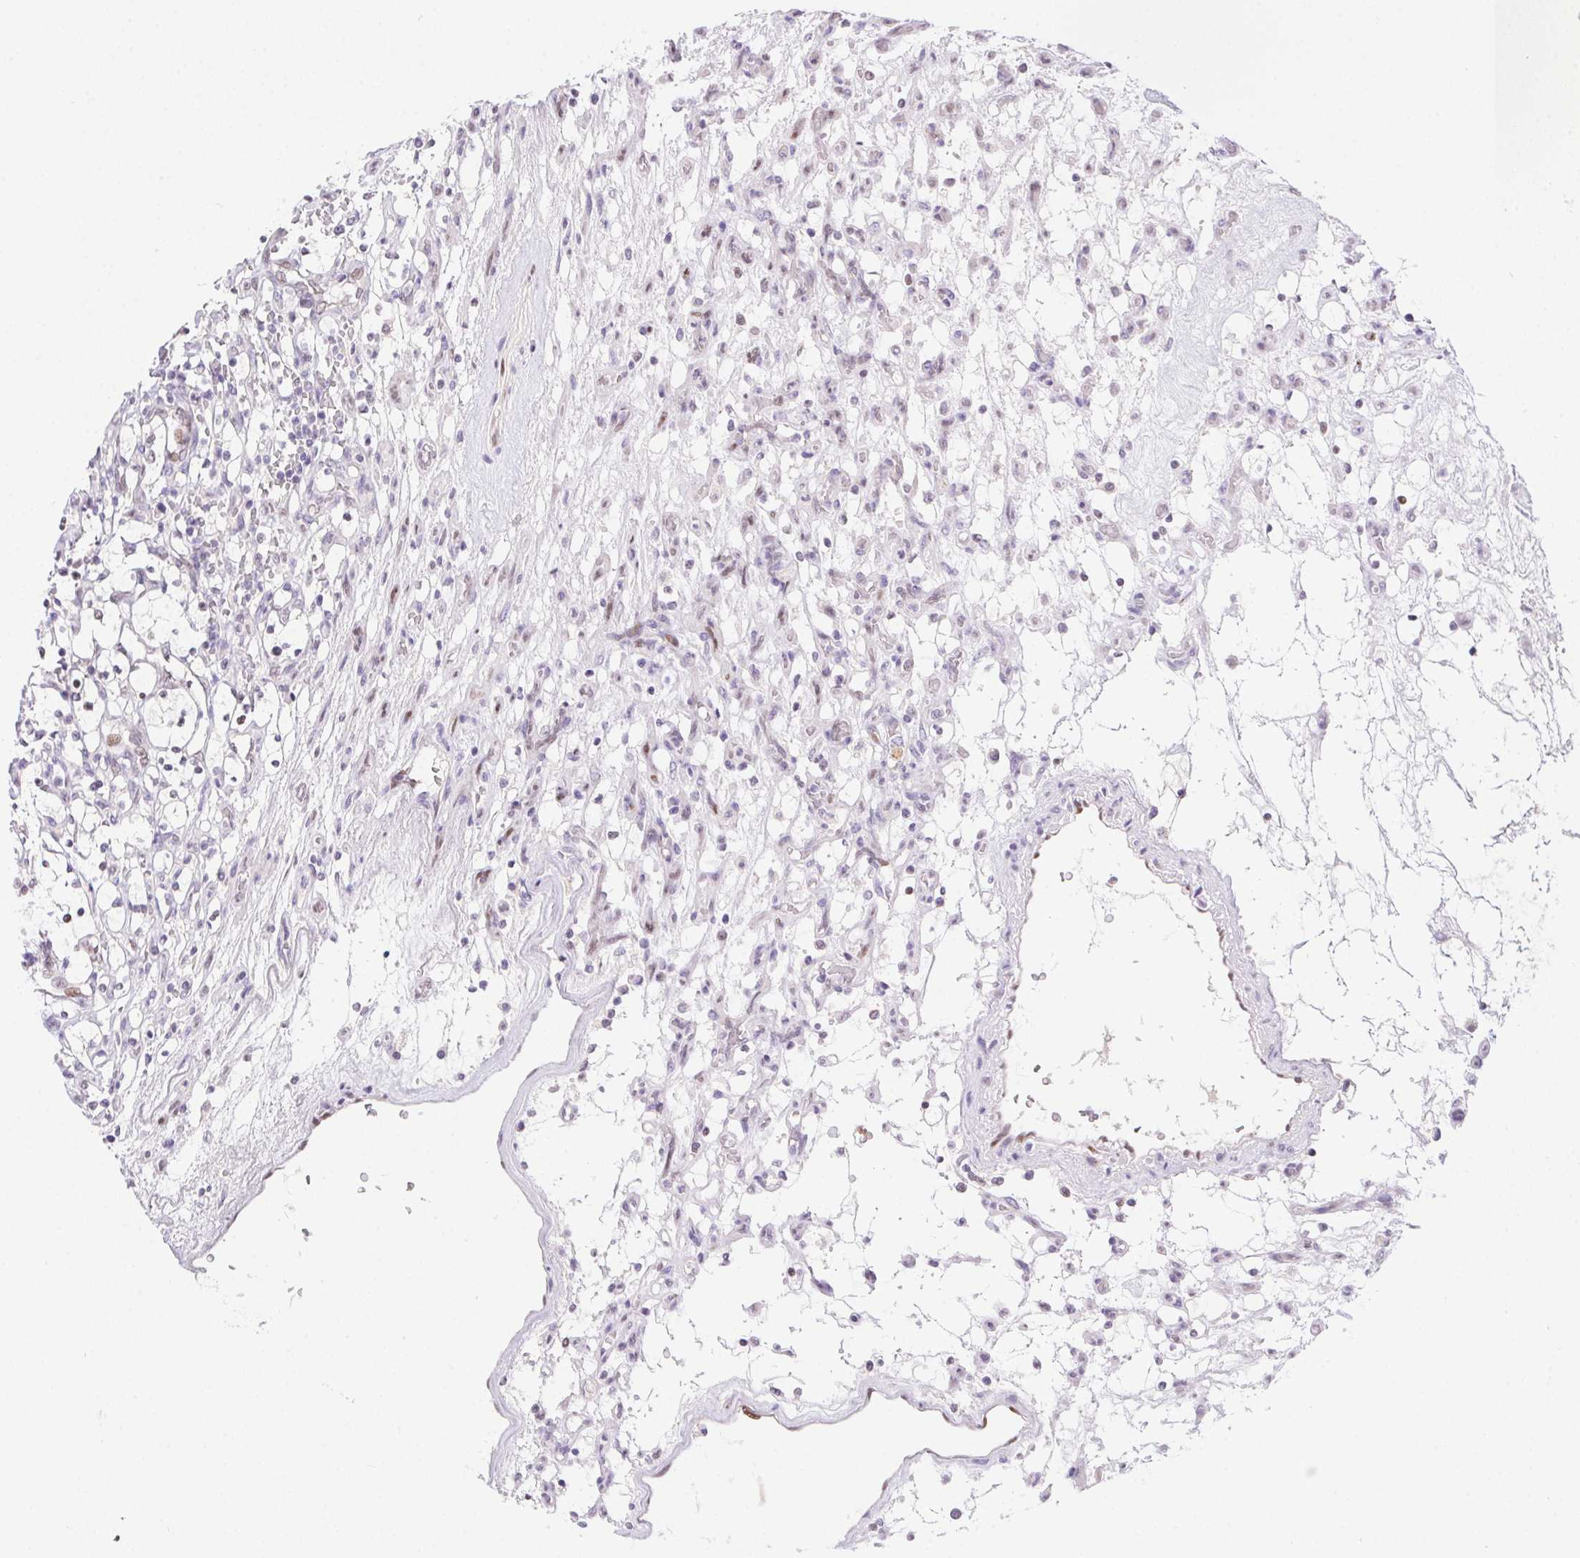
{"staining": {"intensity": "negative", "quantity": "none", "location": "none"}, "tissue": "renal cancer", "cell_type": "Tumor cells", "image_type": "cancer", "snomed": [{"axis": "morphology", "description": "Adenocarcinoma, NOS"}, {"axis": "topography", "description": "Kidney"}], "caption": "Immunohistochemistry (IHC) micrograph of neoplastic tissue: human renal cancer stained with DAB demonstrates no significant protein expression in tumor cells.", "gene": "SP9", "patient": {"sex": "female", "age": 69}}